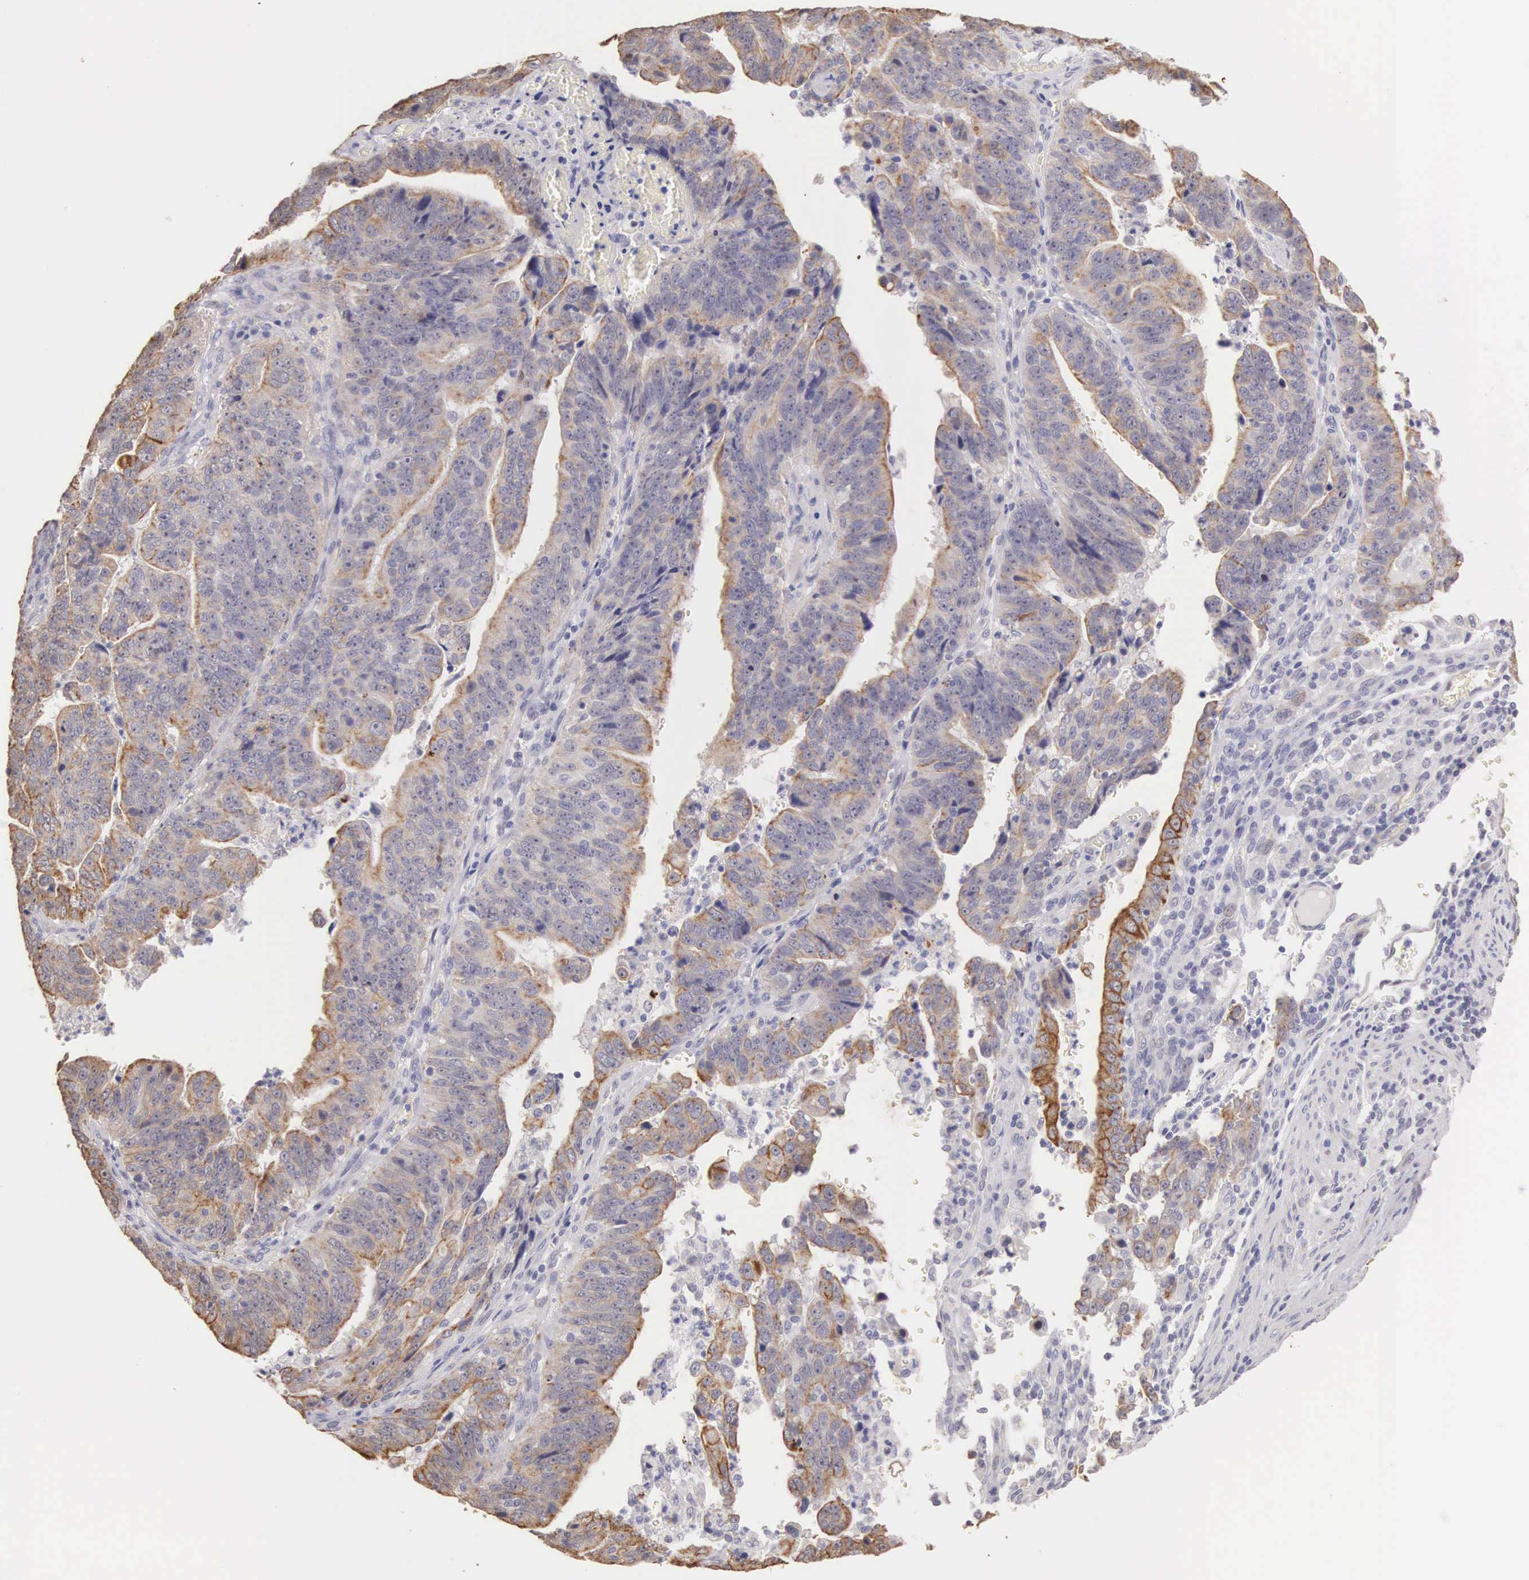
{"staining": {"intensity": "moderate", "quantity": "25%-75%", "location": "cytoplasmic/membranous"}, "tissue": "stomach cancer", "cell_type": "Tumor cells", "image_type": "cancer", "snomed": [{"axis": "morphology", "description": "Adenocarcinoma, NOS"}, {"axis": "topography", "description": "Stomach, upper"}], "caption": "The histopathology image exhibits immunohistochemical staining of stomach cancer (adenocarcinoma). There is moderate cytoplasmic/membranous expression is appreciated in approximately 25%-75% of tumor cells.", "gene": "PIR", "patient": {"sex": "female", "age": 50}}